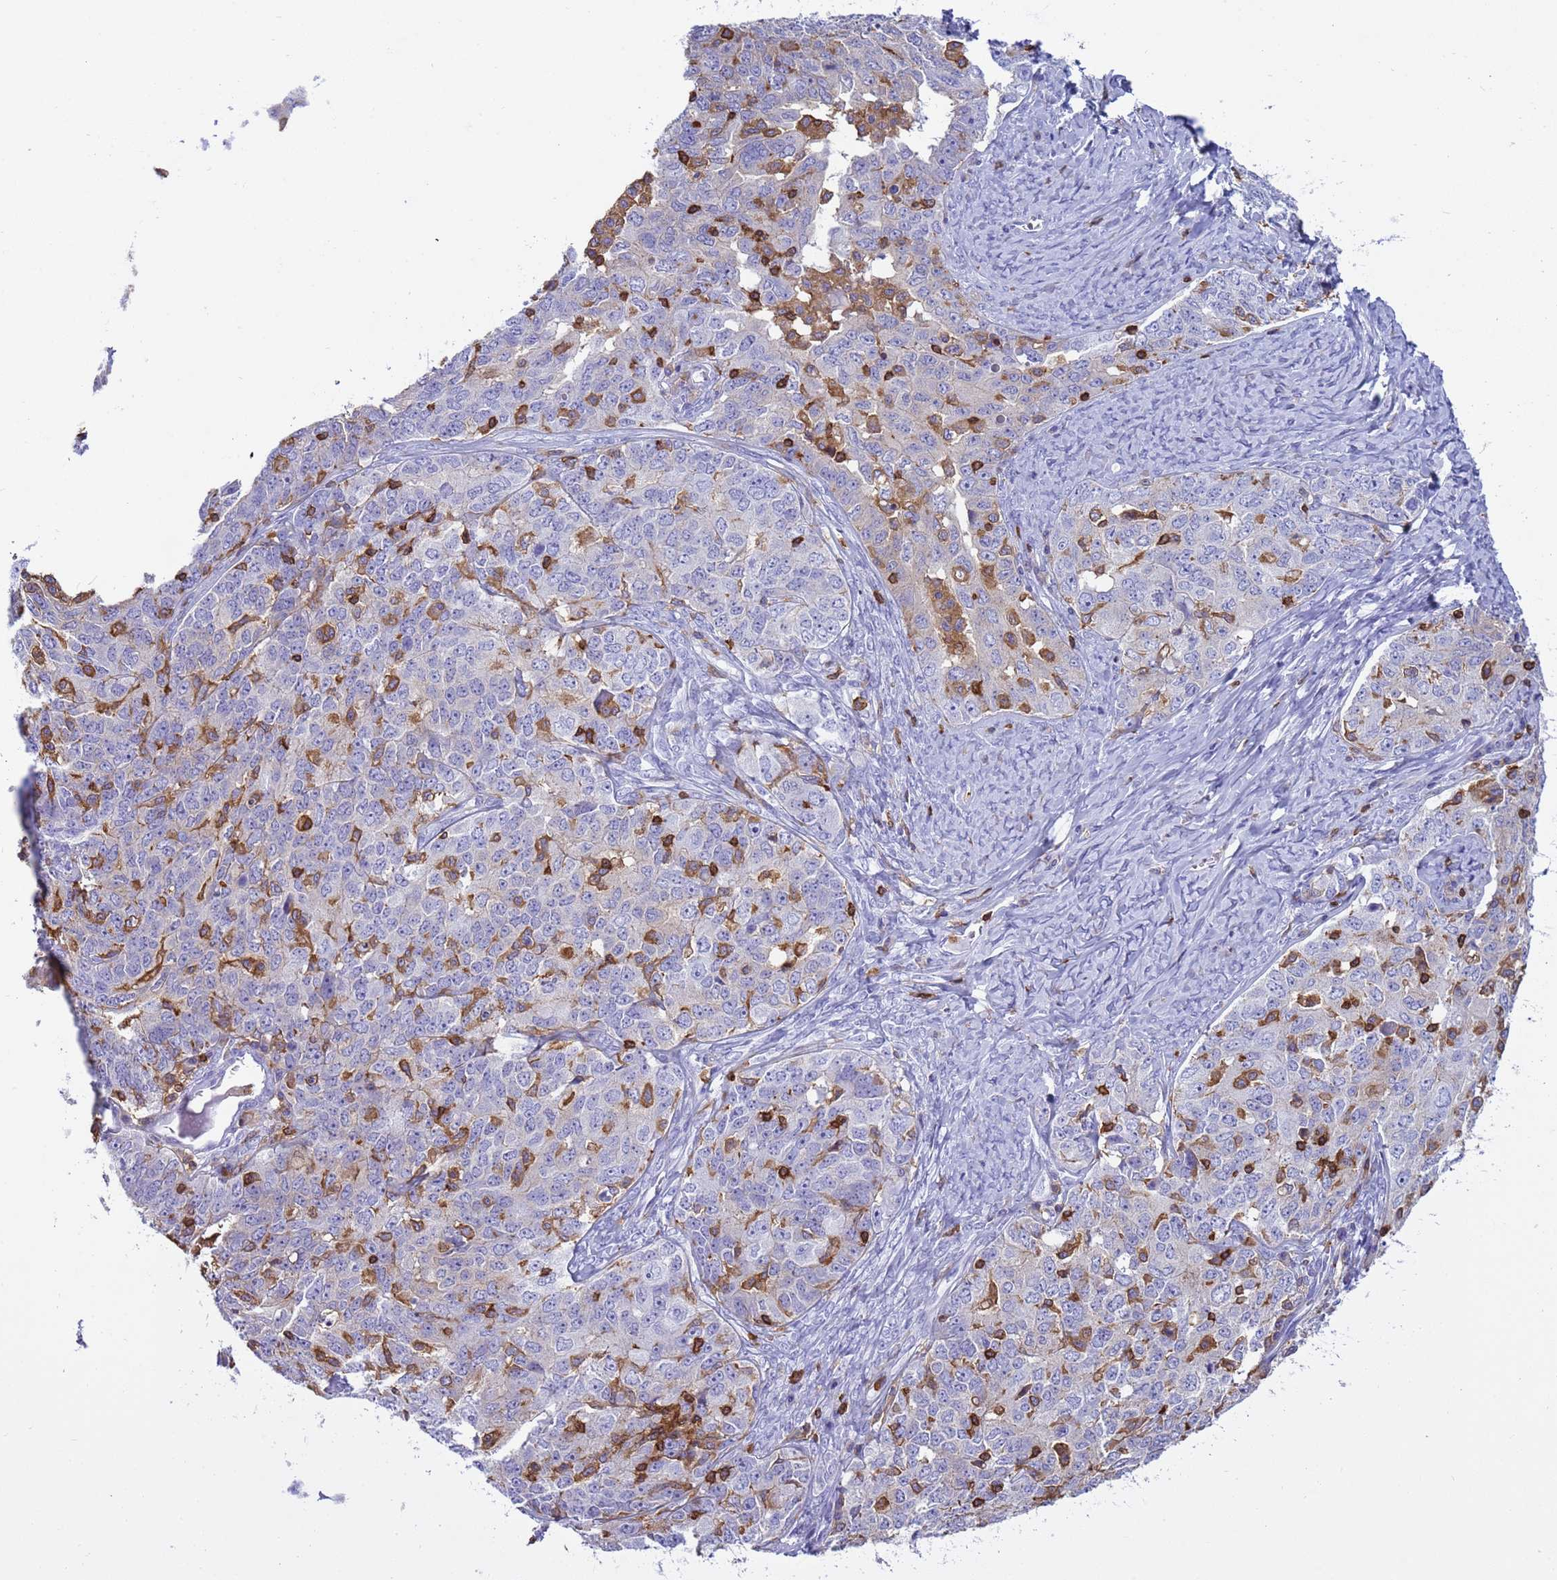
{"staining": {"intensity": "weak", "quantity": "<25%", "location": "cytoplasmic/membranous"}, "tissue": "ovarian cancer", "cell_type": "Tumor cells", "image_type": "cancer", "snomed": [{"axis": "morphology", "description": "Carcinoma, endometroid"}, {"axis": "topography", "description": "Ovary"}], "caption": "Immunohistochemistry micrograph of endometroid carcinoma (ovarian) stained for a protein (brown), which shows no expression in tumor cells.", "gene": "IRF5", "patient": {"sex": "female", "age": 62}}